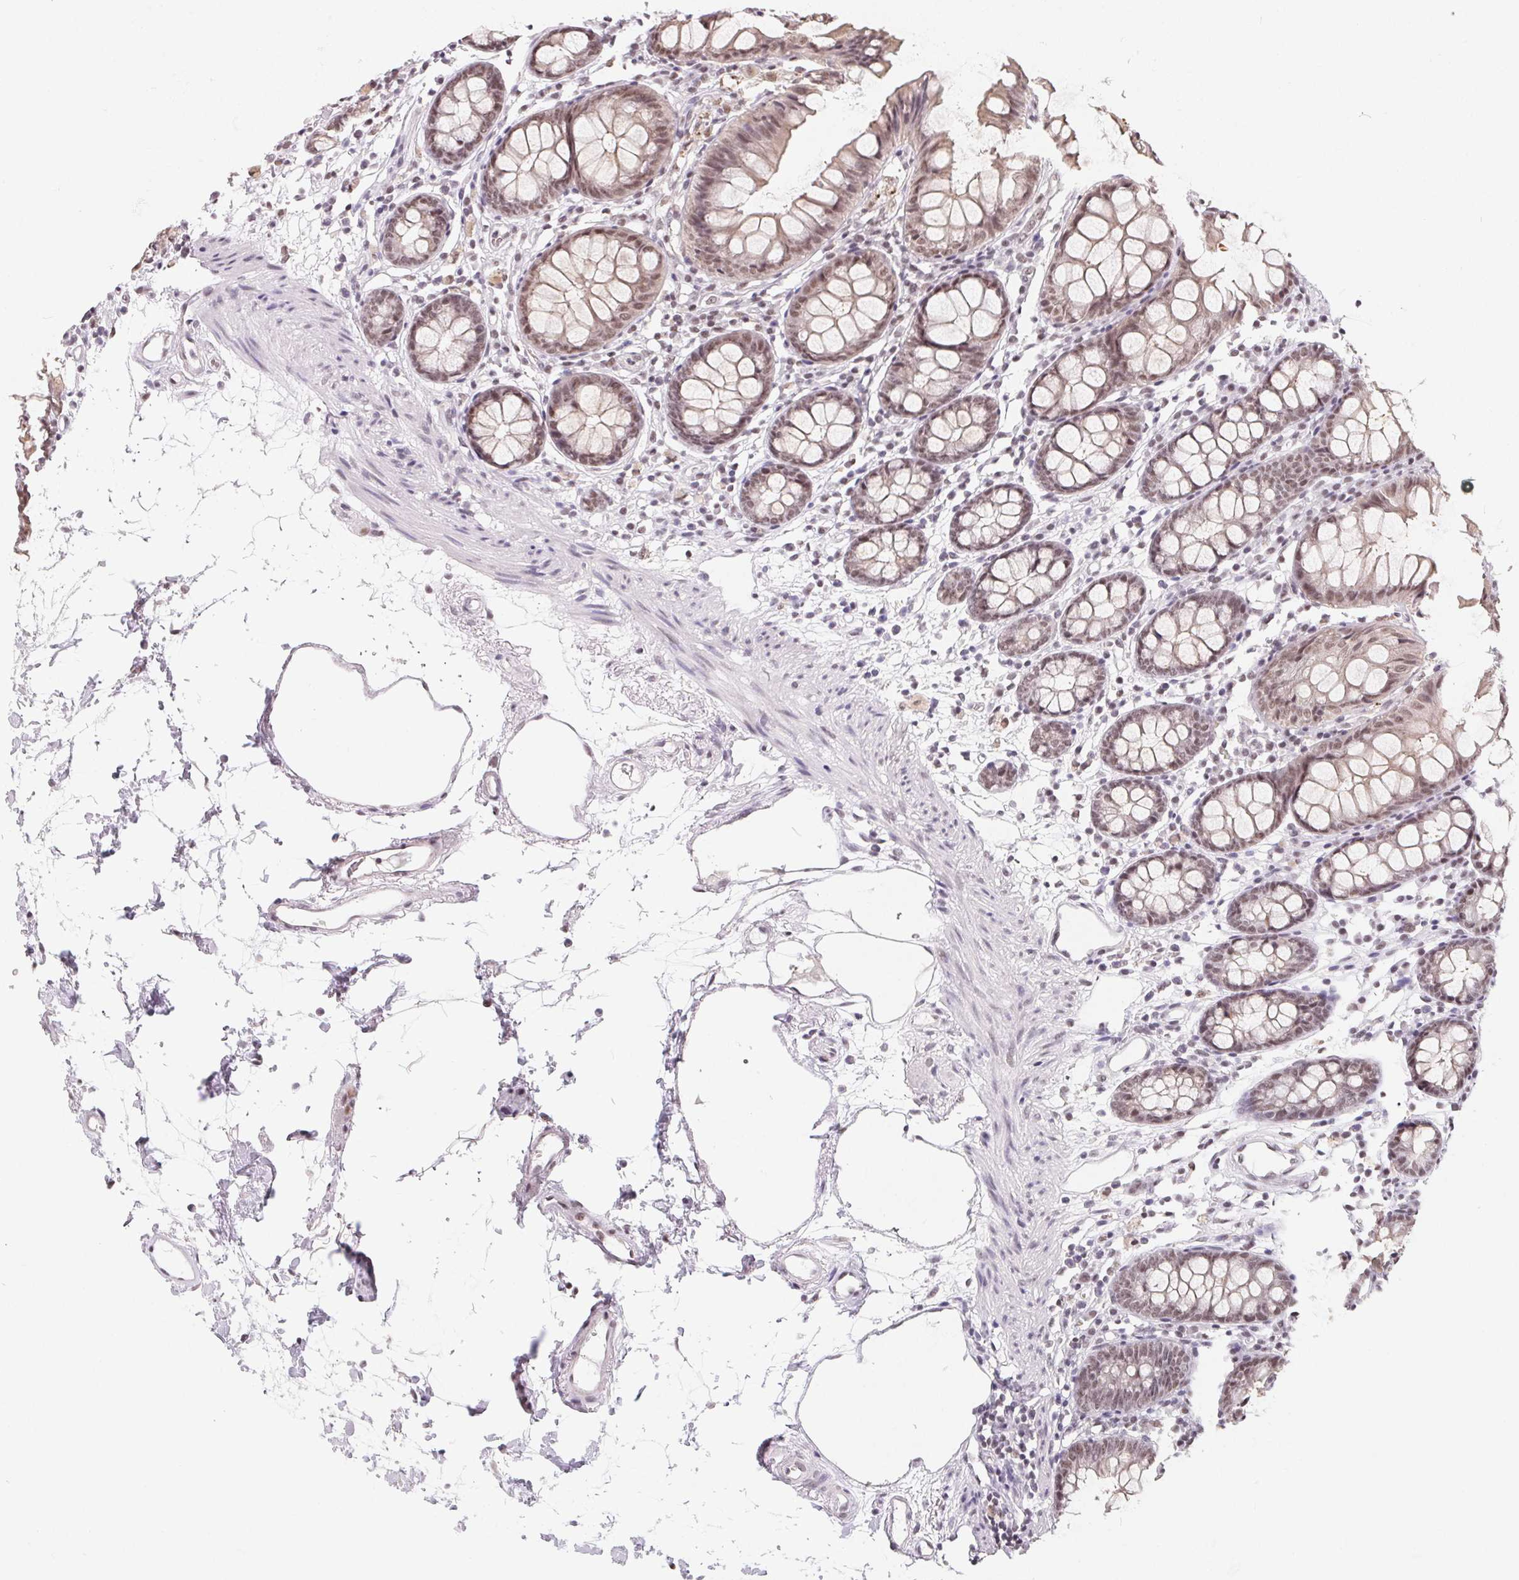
{"staining": {"intensity": "weak", "quantity": "25%-75%", "location": "nuclear"}, "tissue": "colon", "cell_type": "Endothelial cells", "image_type": "normal", "snomed": [{"axis": "morphology", "description": "Normal tissue, NOS"}, {"axis": "topography", "description": "Colon"}], "caption": "High-power microscopy captured an immunohistochemistry (IHC) micrograph of unremarkable colon, revealing weak nuclear staining in approximately 25%-75% of endothelial cells.", "gene": "TCERG1", "patient": {"sex": "female", "age": 84}}